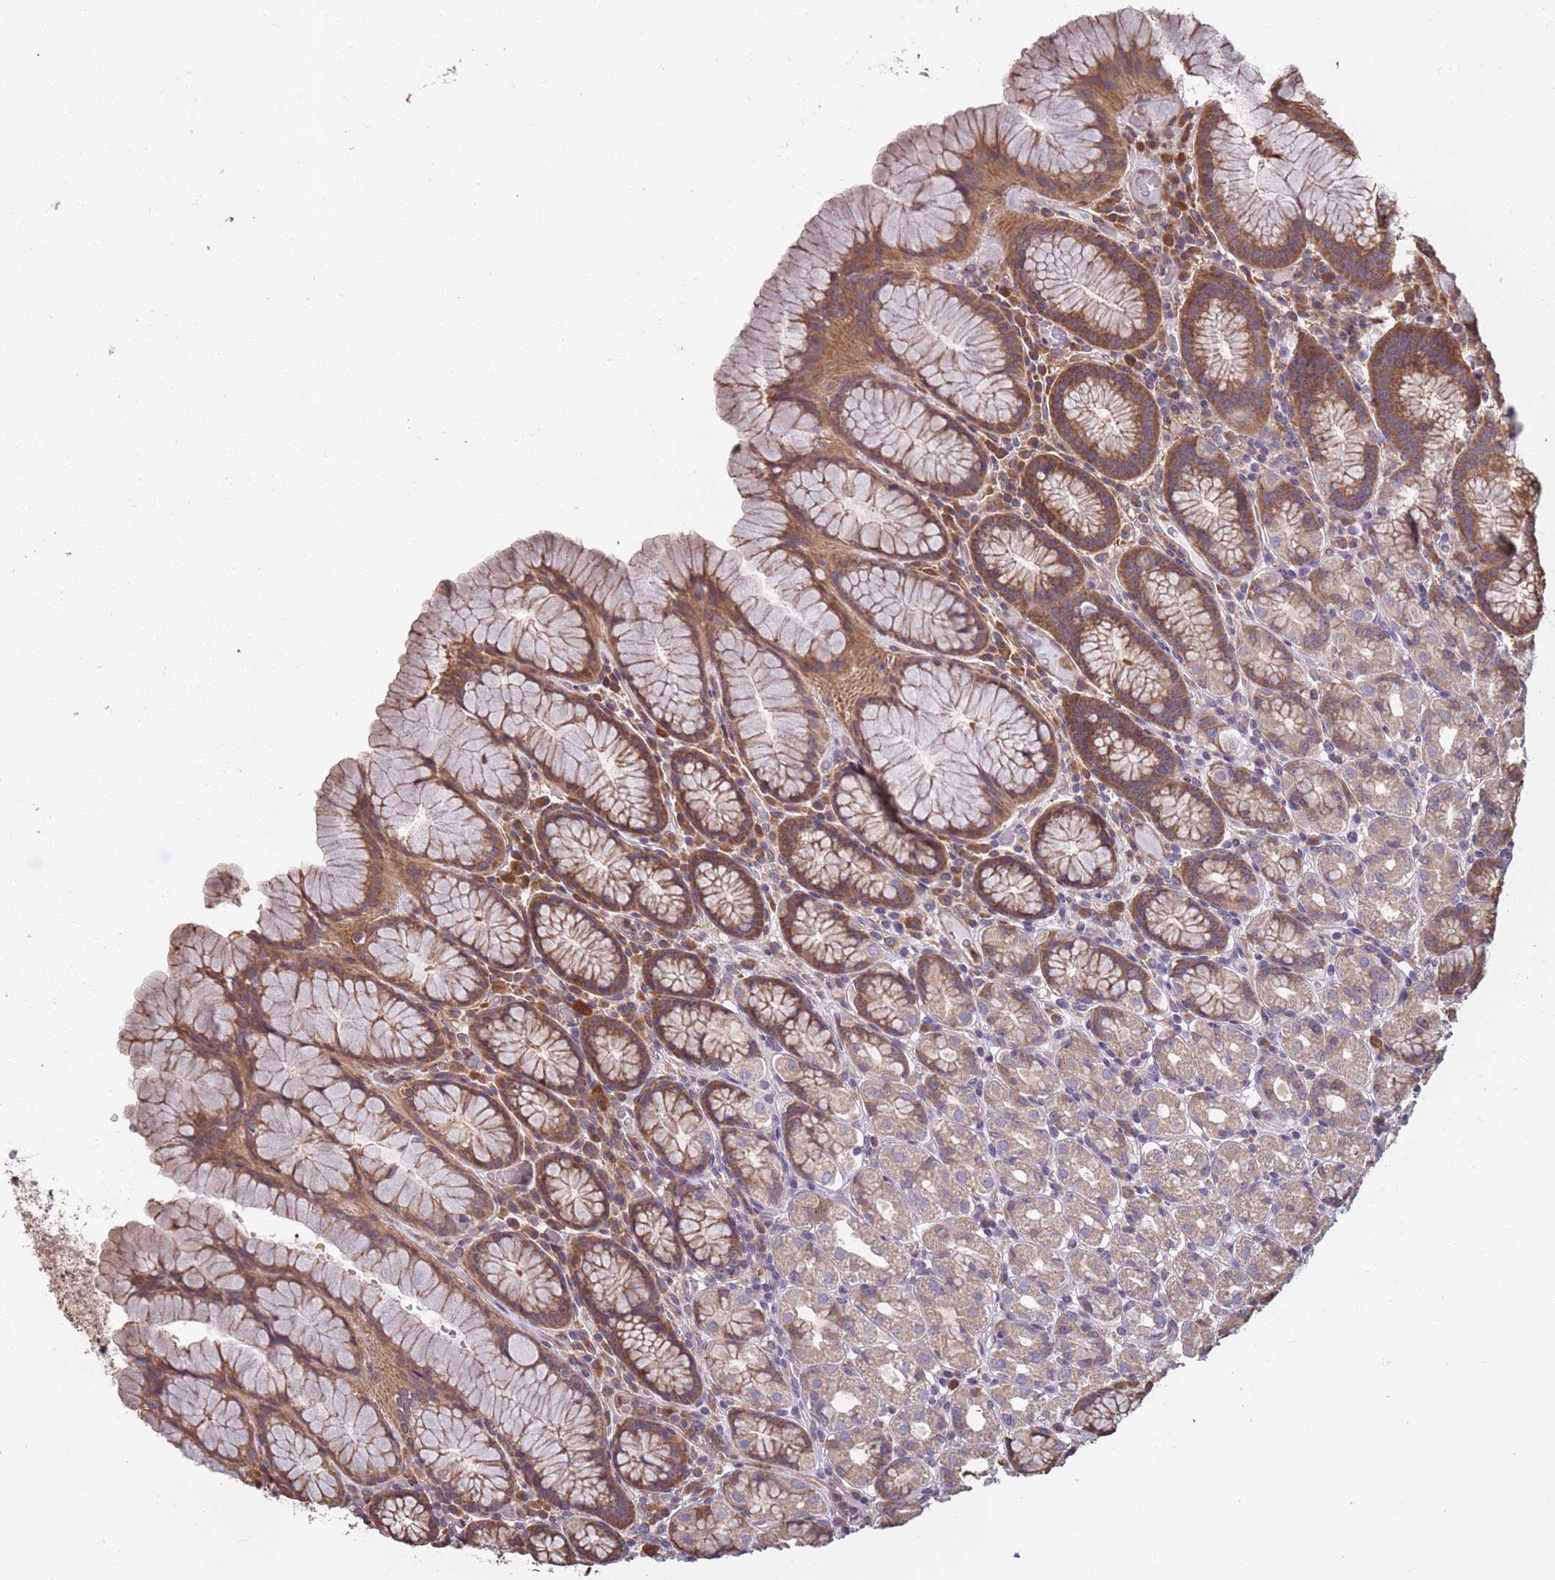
{"staining": {"intensity": "moderate", "quantity": ">75%", "location": "cytoplasmic/membranous"}, "tissue": "stomach", "cell_type": "Glandular cells", "image_type": "normal", "snomed": [{"axis": "morphology", "description": "Normal tissue, NOS"}, {"axis": "topography", "description": "Stomach, upper"}, {"axis": "topography", "description": "Stomach"}], "caption": "A medium amount of moderate cytoplasmic/membranous staining is appreciated in about >75% of glandular cells in unremarkable stomach. (DAB = brown stain, brightfield microscopy at high magnification).", "gene": "ARL13B", "patient": {"sex": "male", "age": 62}}